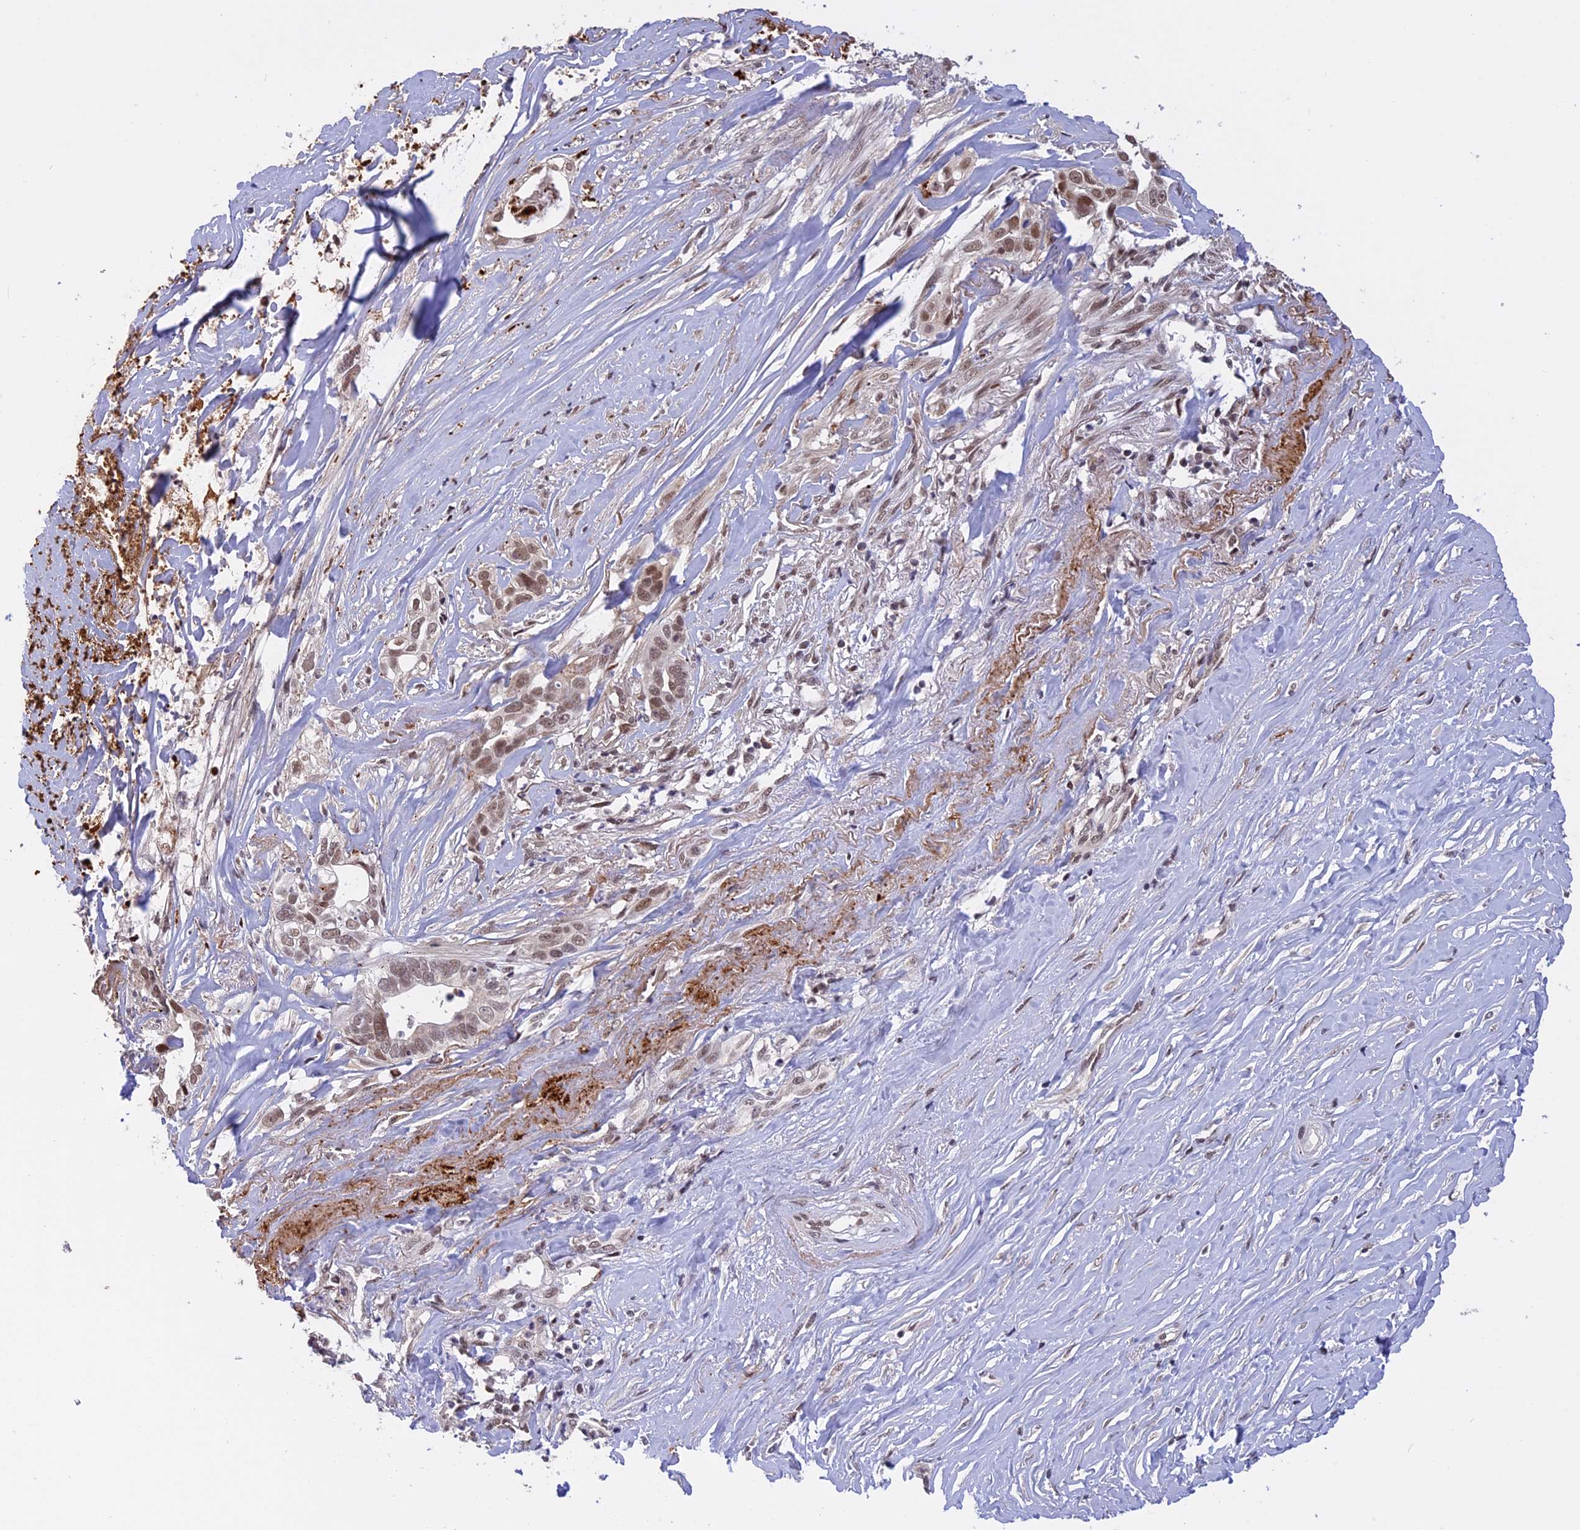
{"staining": {"intensity": "moderate", "quantity": ">75%", "location": "nuclear"}, "tissue": "liver cancer", "cell_type": "Tumor cells", "image_type": "cancer", "snomed": [{"axis": "morphology", "description": "Cholangiocarcinoma"}, {"axis": "topography", "description": "Liver"}], "caption": "Immunohistochemical staining of cholangiocarcinoma (liver) displays moderate nuclear protein staining in about >75% of tumor cells.", "gene": "POLR2C", "patient": {"sex": "female", "age": 79}}